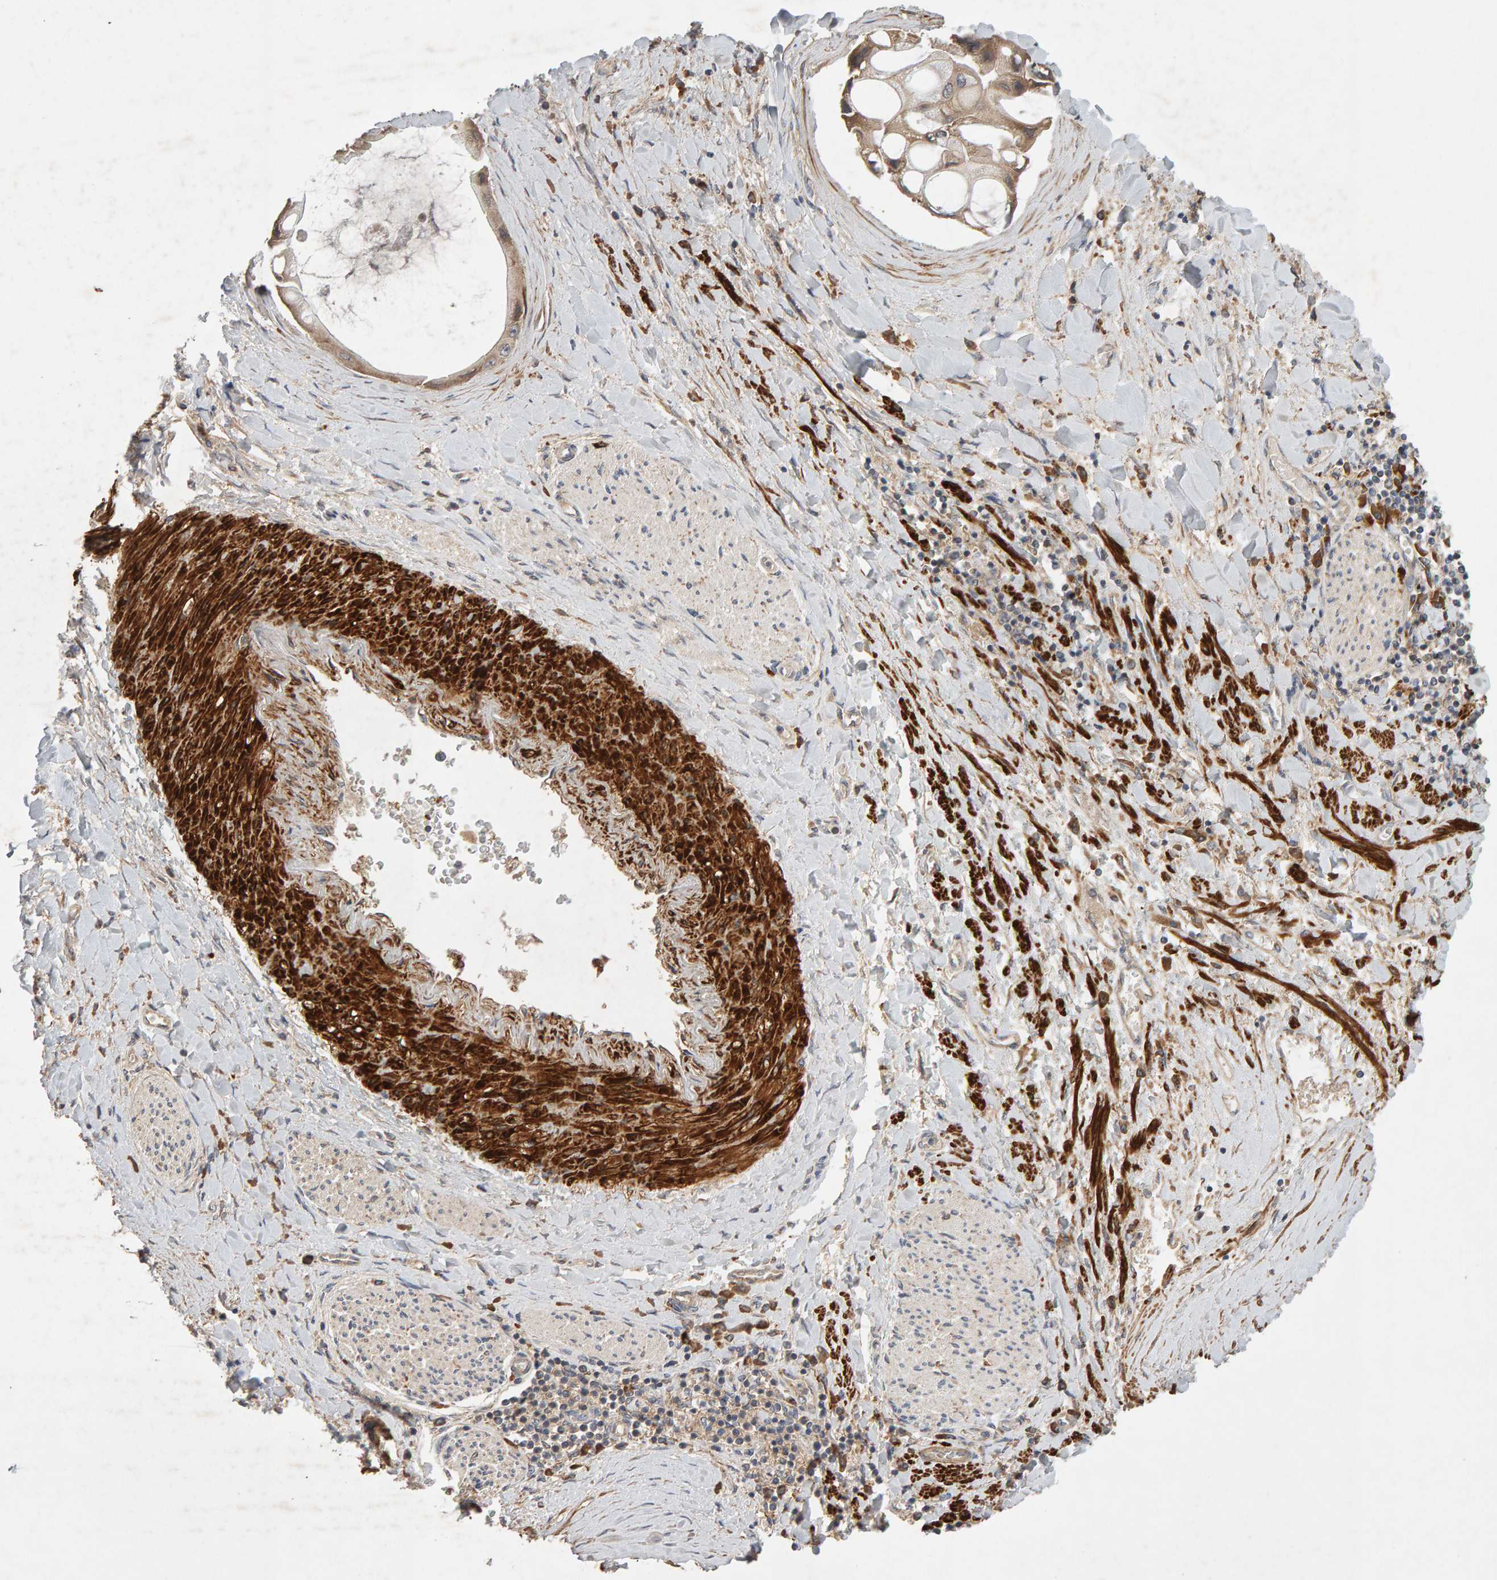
{"staining": {"intensity": "moderate", "quantity": ">75%", "location": "cytoplasmic/membranous"}, "tissue": "liver cancer", "cell_type": "Tumor cells", "image_type": "cancer", "snomed": [{"axis": "morphology", "description": "Cholangiocarcinoma"}, {"axis": "topography", "description": "Liver"}], "caption": "A medium amount of moderate cytoplasmic/membranous staining is identified in about >75% of tumor cells in cholangiocarcinoma (liver) tissue.", "gene": "RNF19A", "patient": {"sex": "male", "age": 50}}